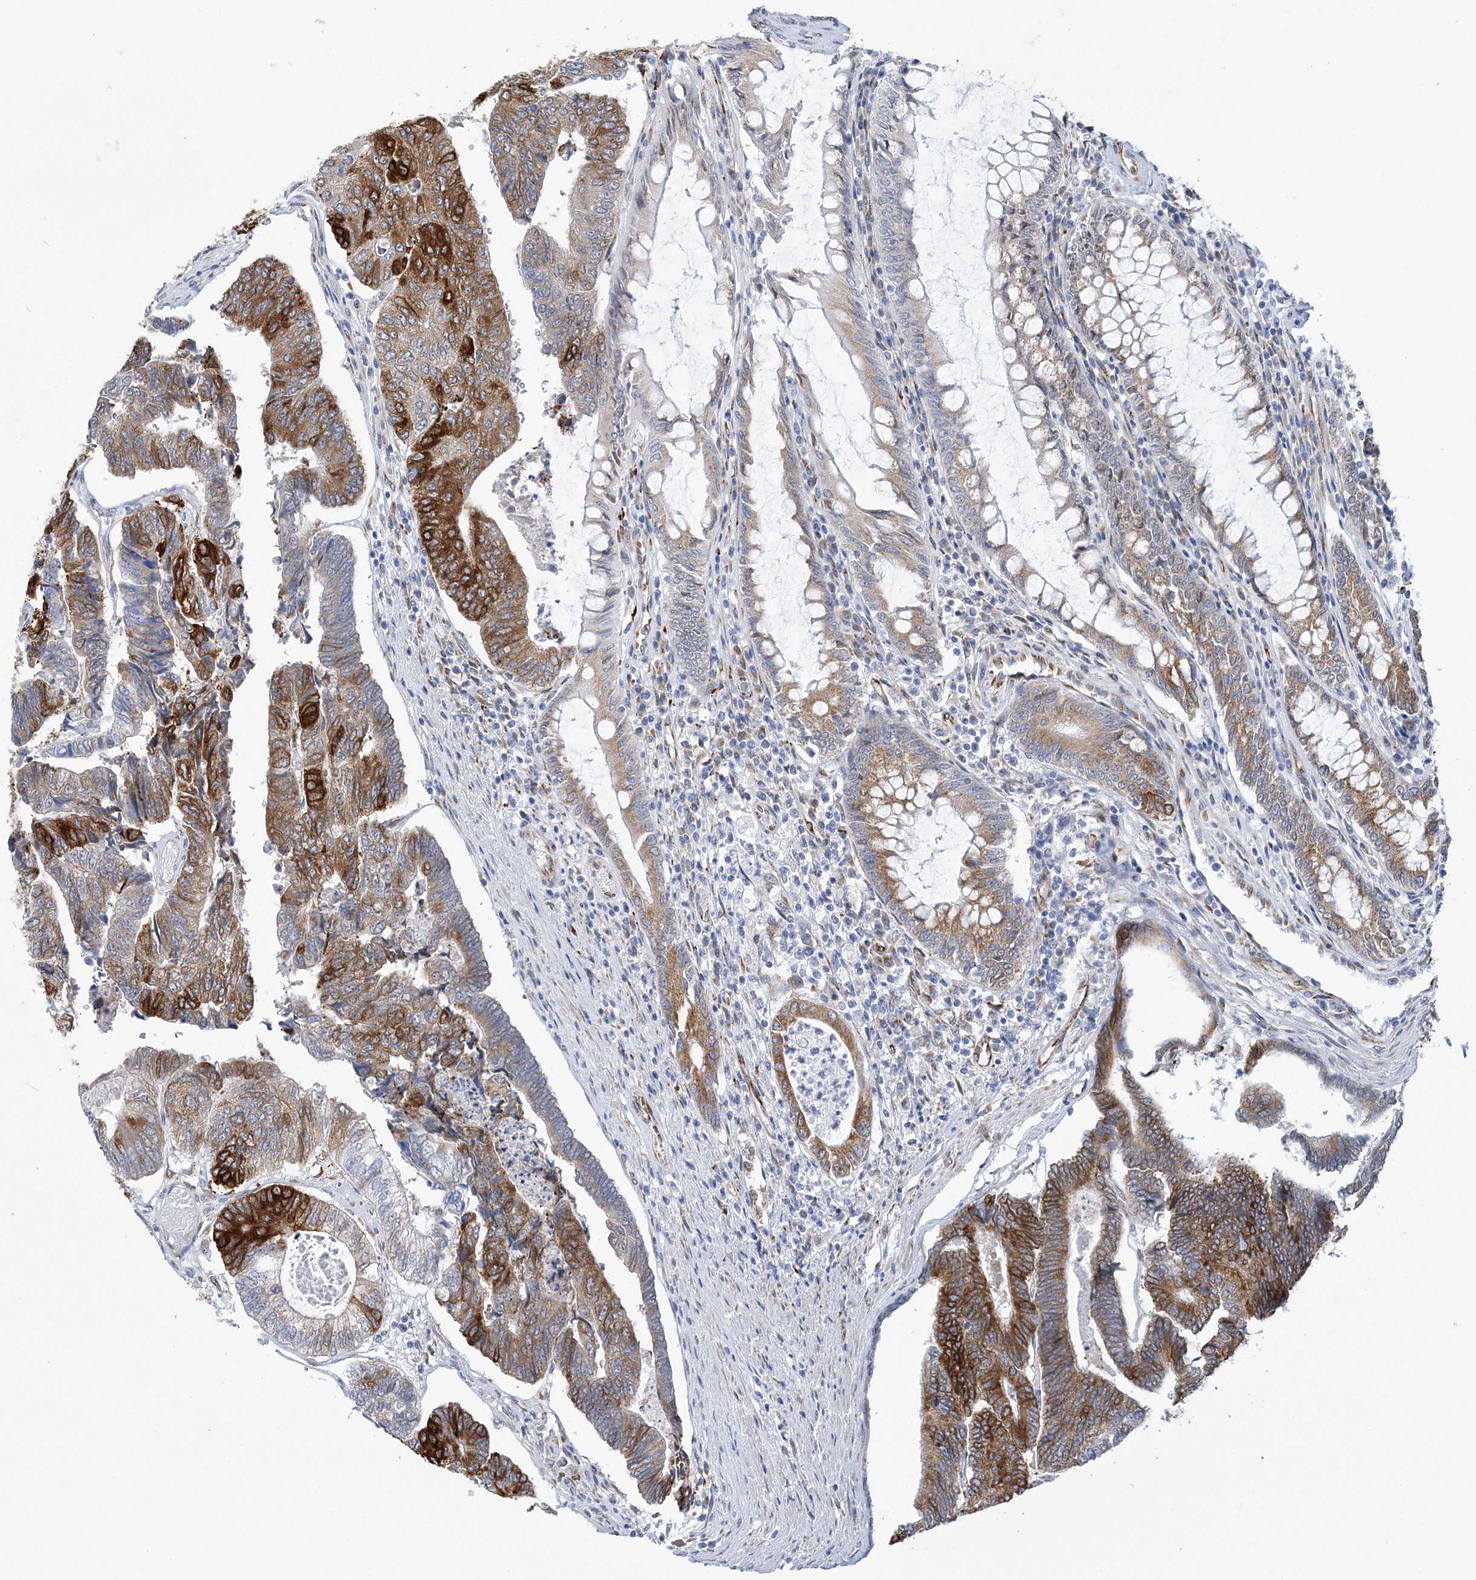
{"staining": {"intensity": "strong", "quantity": ">75%", "location": "cytoplasmic/membranous"}, "tissue": "colorectal cancer", "cell_type": "Tumor cells", "image_type": "cancer", "snomed": [{"axis": "morphology", "description": "Adenocarcinoma, NOS"}, {"axis": "topography", "description": "Colon"}], "caption": "This is a micrograph of immunohistochemistry (IHC) staining of colorectal cancer (adenocarcinoma), which shows strong staining in the cytoplasmic/membranous of tumor cells.", "gene": "PLEKHG4B", "patient": {"sex": "female", "age": 67}}